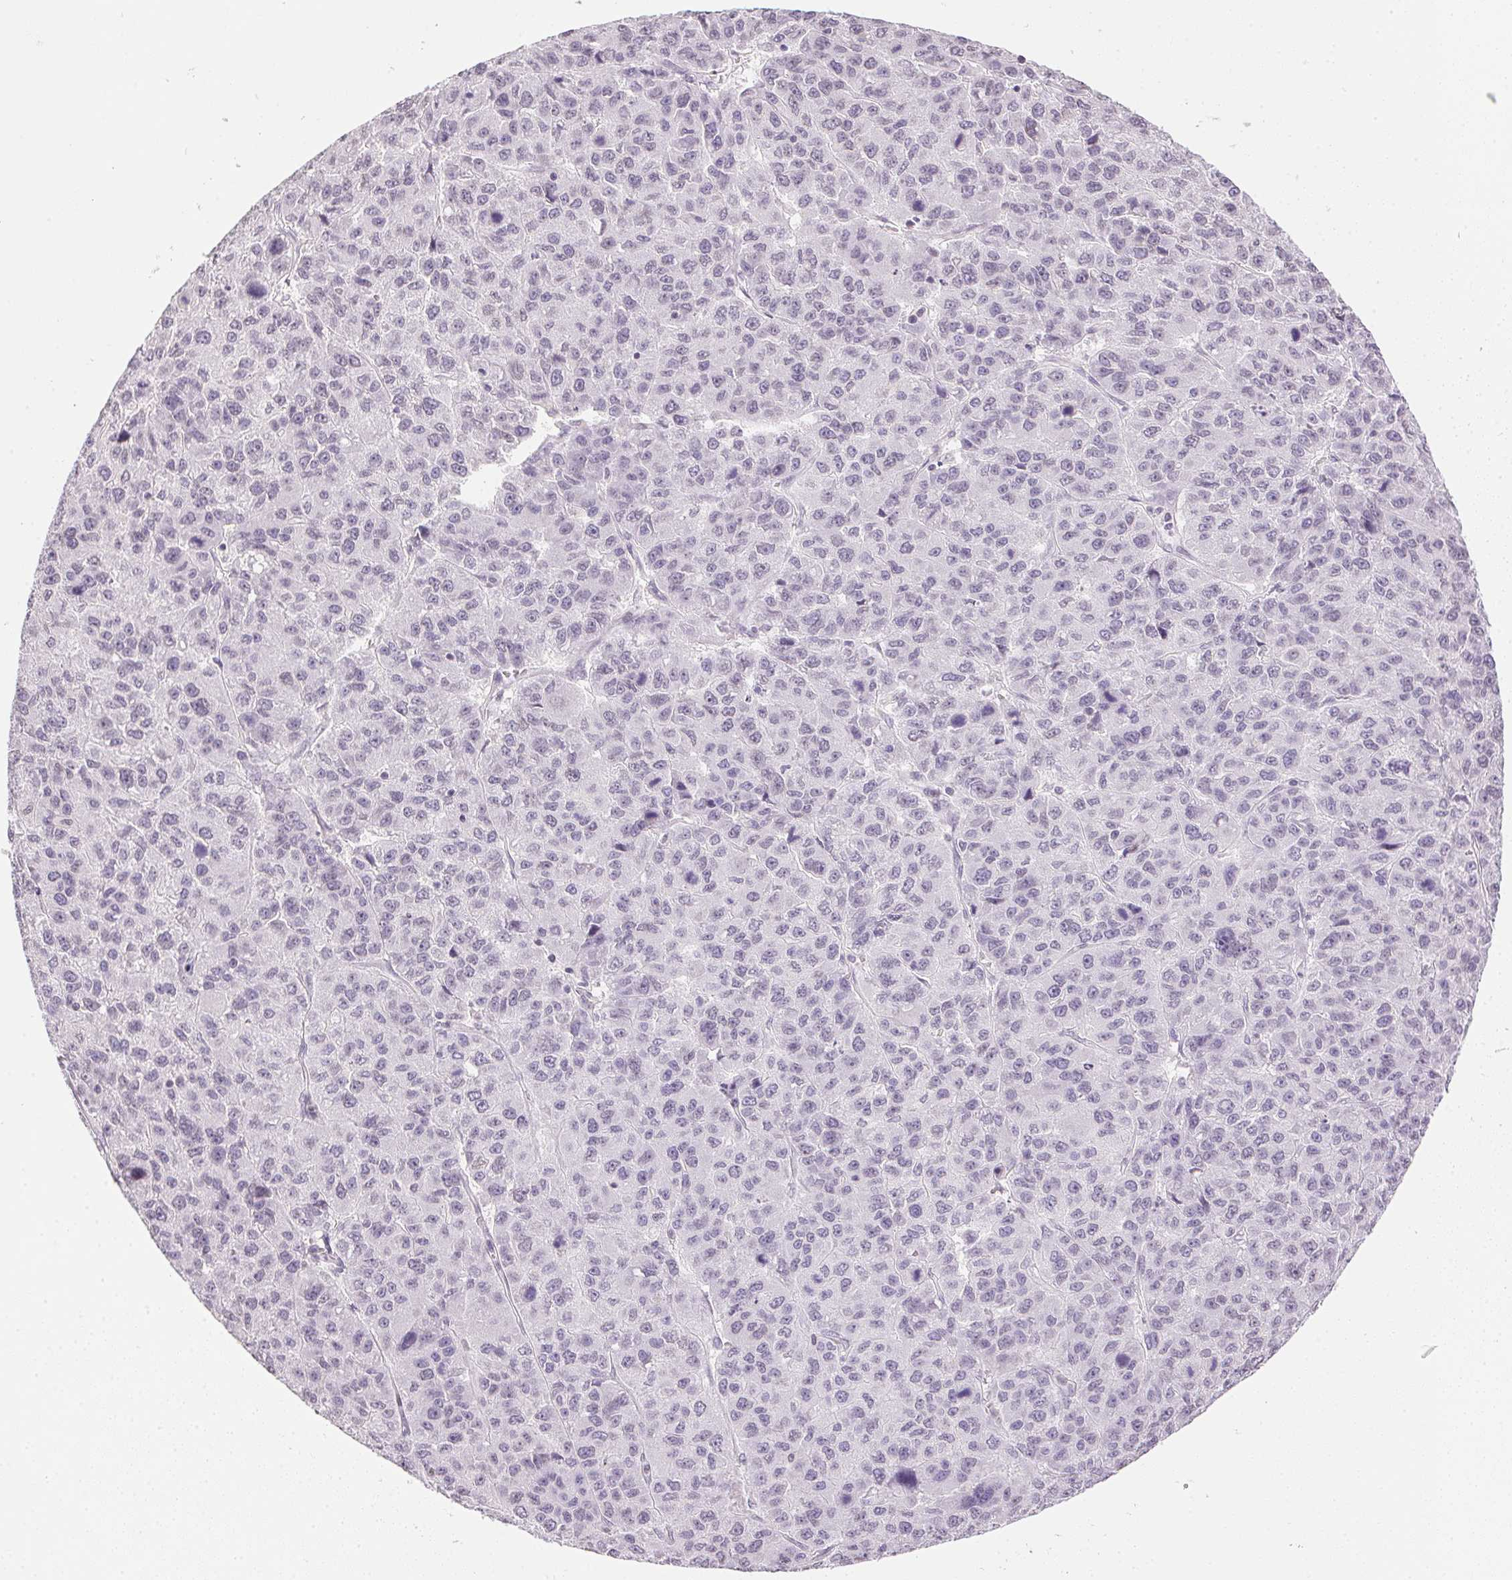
{"staining": {"intensity": "negative", "quantity": "none", "location": "none"}, "tissue": "liver cancer", "cell_type": "Tumor cells", "image_type": "cancer", "snomed": [{"axis": "morphology", "description": "Carcinoma, Hepatocellular, NOS"}, {"axis": "topography", "description": "Liver"}], "caption": "This micrograph is of liver cancer (hepatocellular carcinoma) stained with immunohistochemistry to label a protein in brown with the nuclei are counter-stained blue. There is no positivity in tumor cells.", "gene": "PRL", "patient": {"sex": "male", "age": 69}}